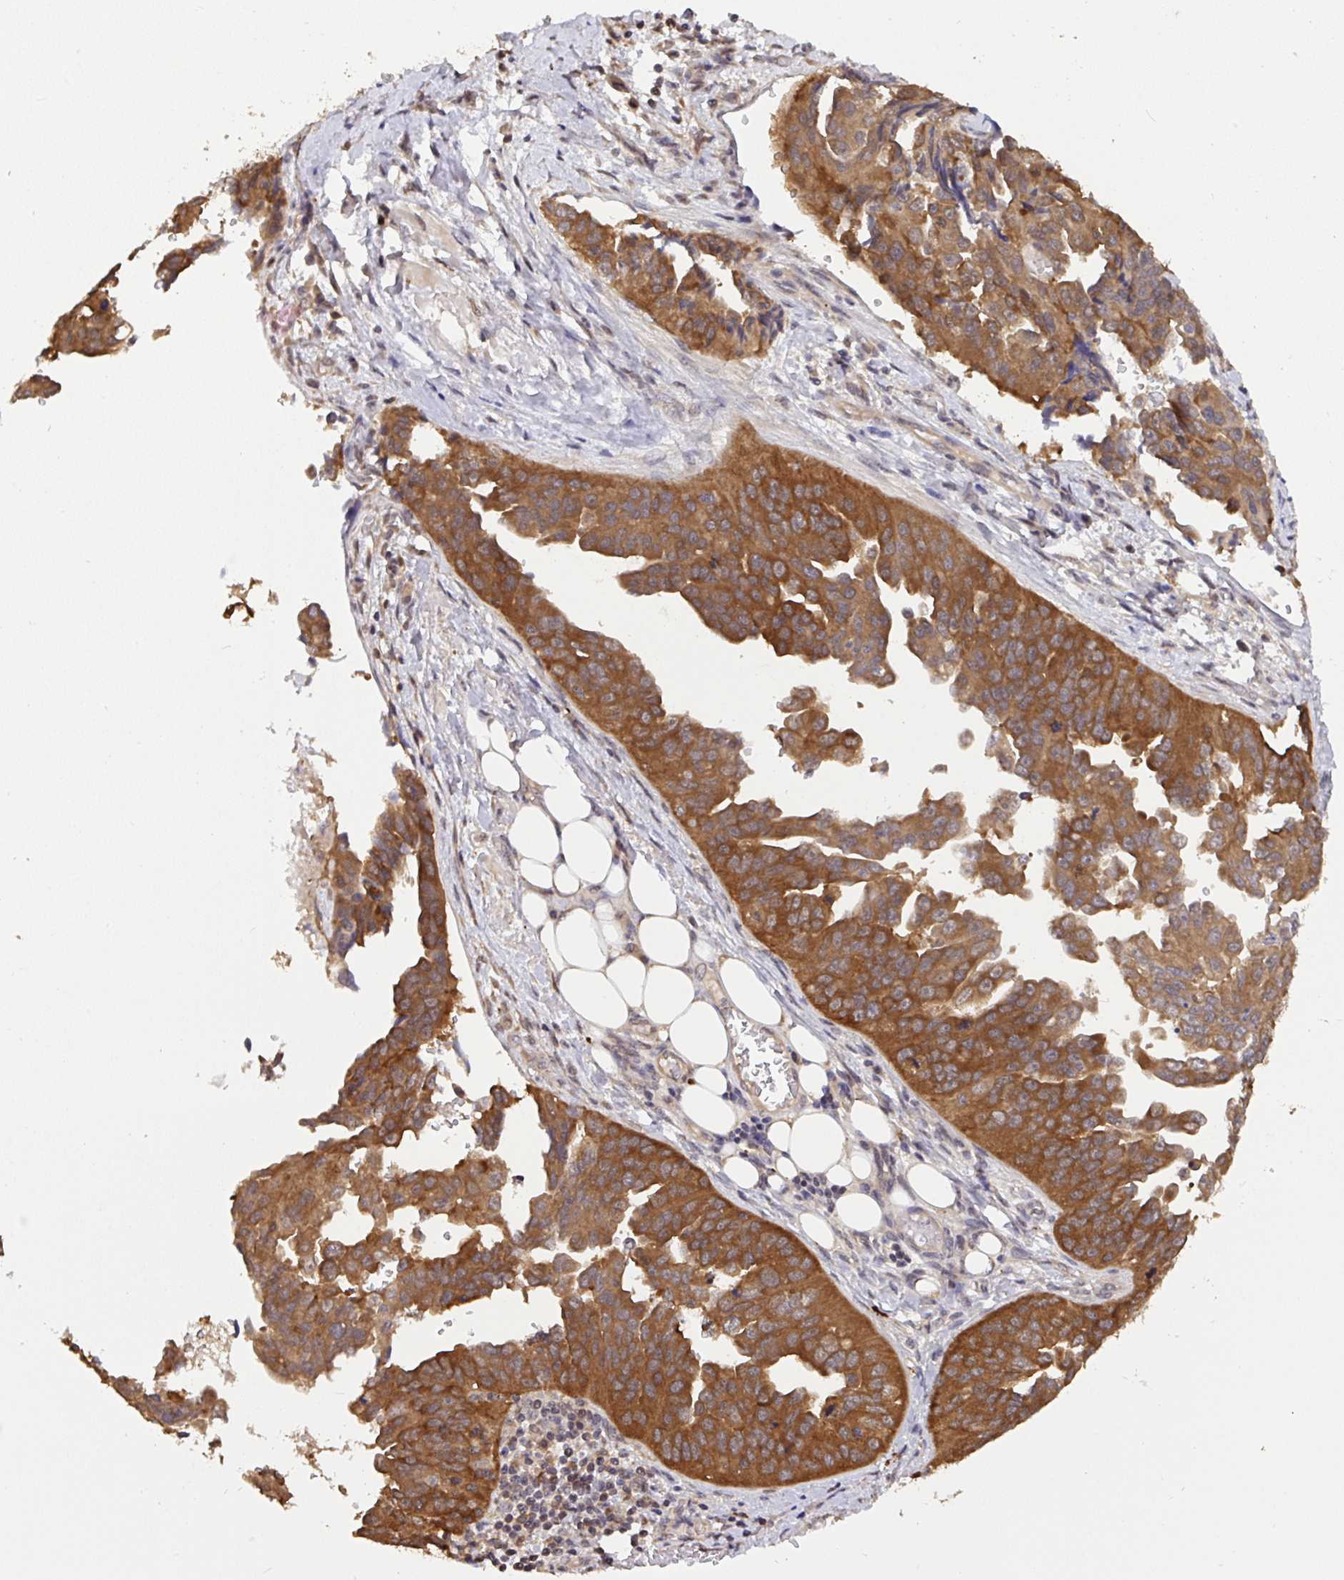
{"staining": {"intensity": "strong", "quantity": ">75%", "location": "cytoplasmic/membranous"}, "tissue": "ovarian cancer", "cell_type": "Tumor cells", "image_type": "cancer", "snomed": [{"axis": "morphology", "description": "Cystadenocarcinoma, serous, NOS"}, {"axis": "topography", "description": "Ovary"}], "caption": "This histopathology image demonstrates ovarian cancer stained with immunohistochemistry (IHC) to label a protein in brown. The cytoplasmic/membranous of tumor cells show strong positivity for the protein. Nuclei are counter-stained blue.", "gene": "C12orf57", "patient": {"sex": "female", "age": 75}}